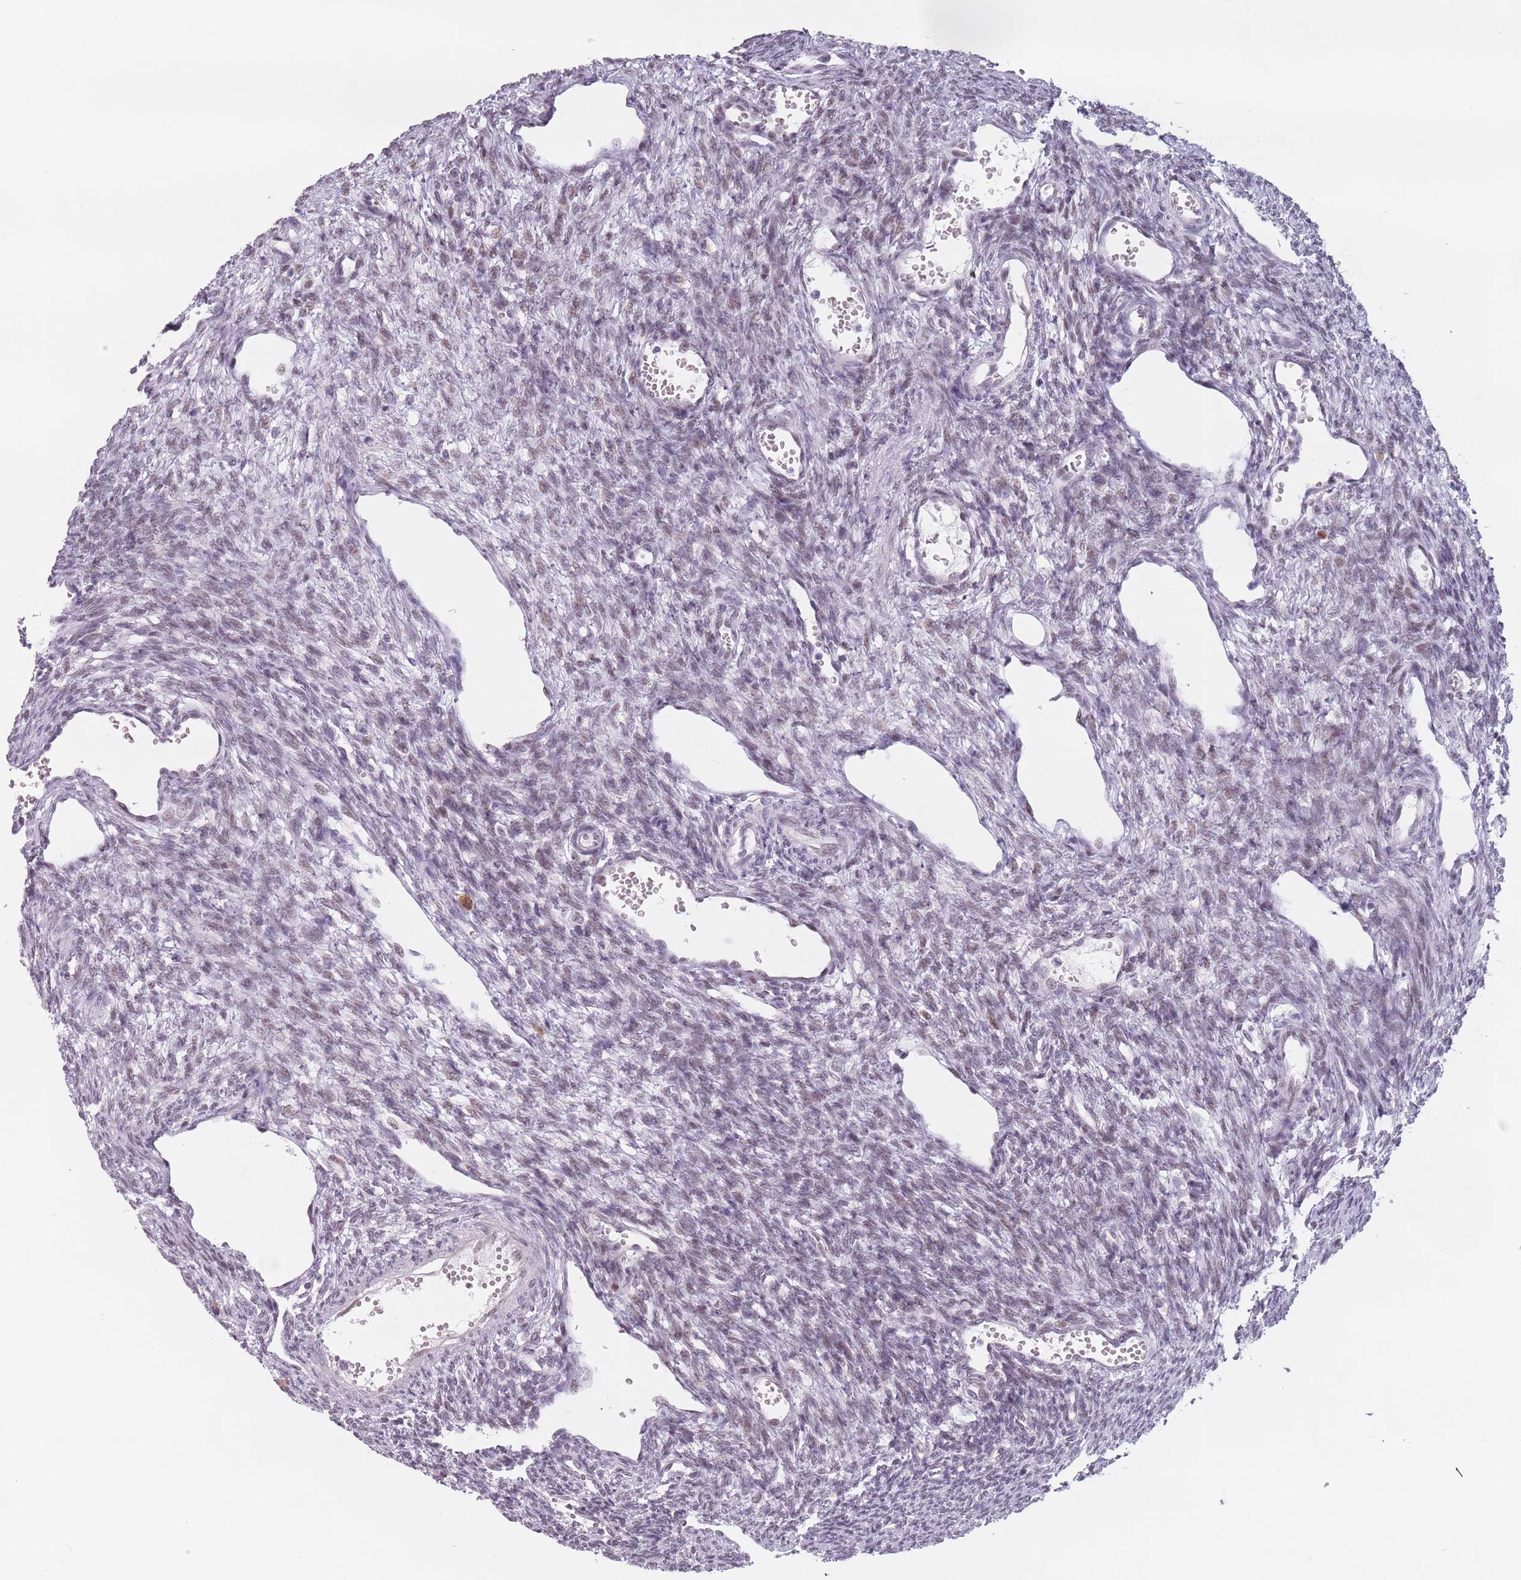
{"staining": {"intensity": "moderate", "quantity": "25%-75%", "location": "nuclear"}, "tissue": "ovary", "cell_type": "Ovarian stroma cells", "image_type": "normal", "snomed": [{"axis": "morphology", "description": "Normal tissue, NOS"}, {"axis": "morphology", "description": "Cyst, NOS"}, {"axis": "topography", "description": "Ovary"}], "caption": "Immunohistochemistry (IHC) staining of unremarkable ovary, which reveals medium levels of moderate nuclear staining in about 25%-75% of ovarian stroma cells indicating moderate nuclear protein expression. The staining was performed using DAB (brown) for protein detection and nuclei were counterstained in hematoxylin (blue).", "gene": "PTCHD1", "patient": {"sex": "female", "age": 33}}